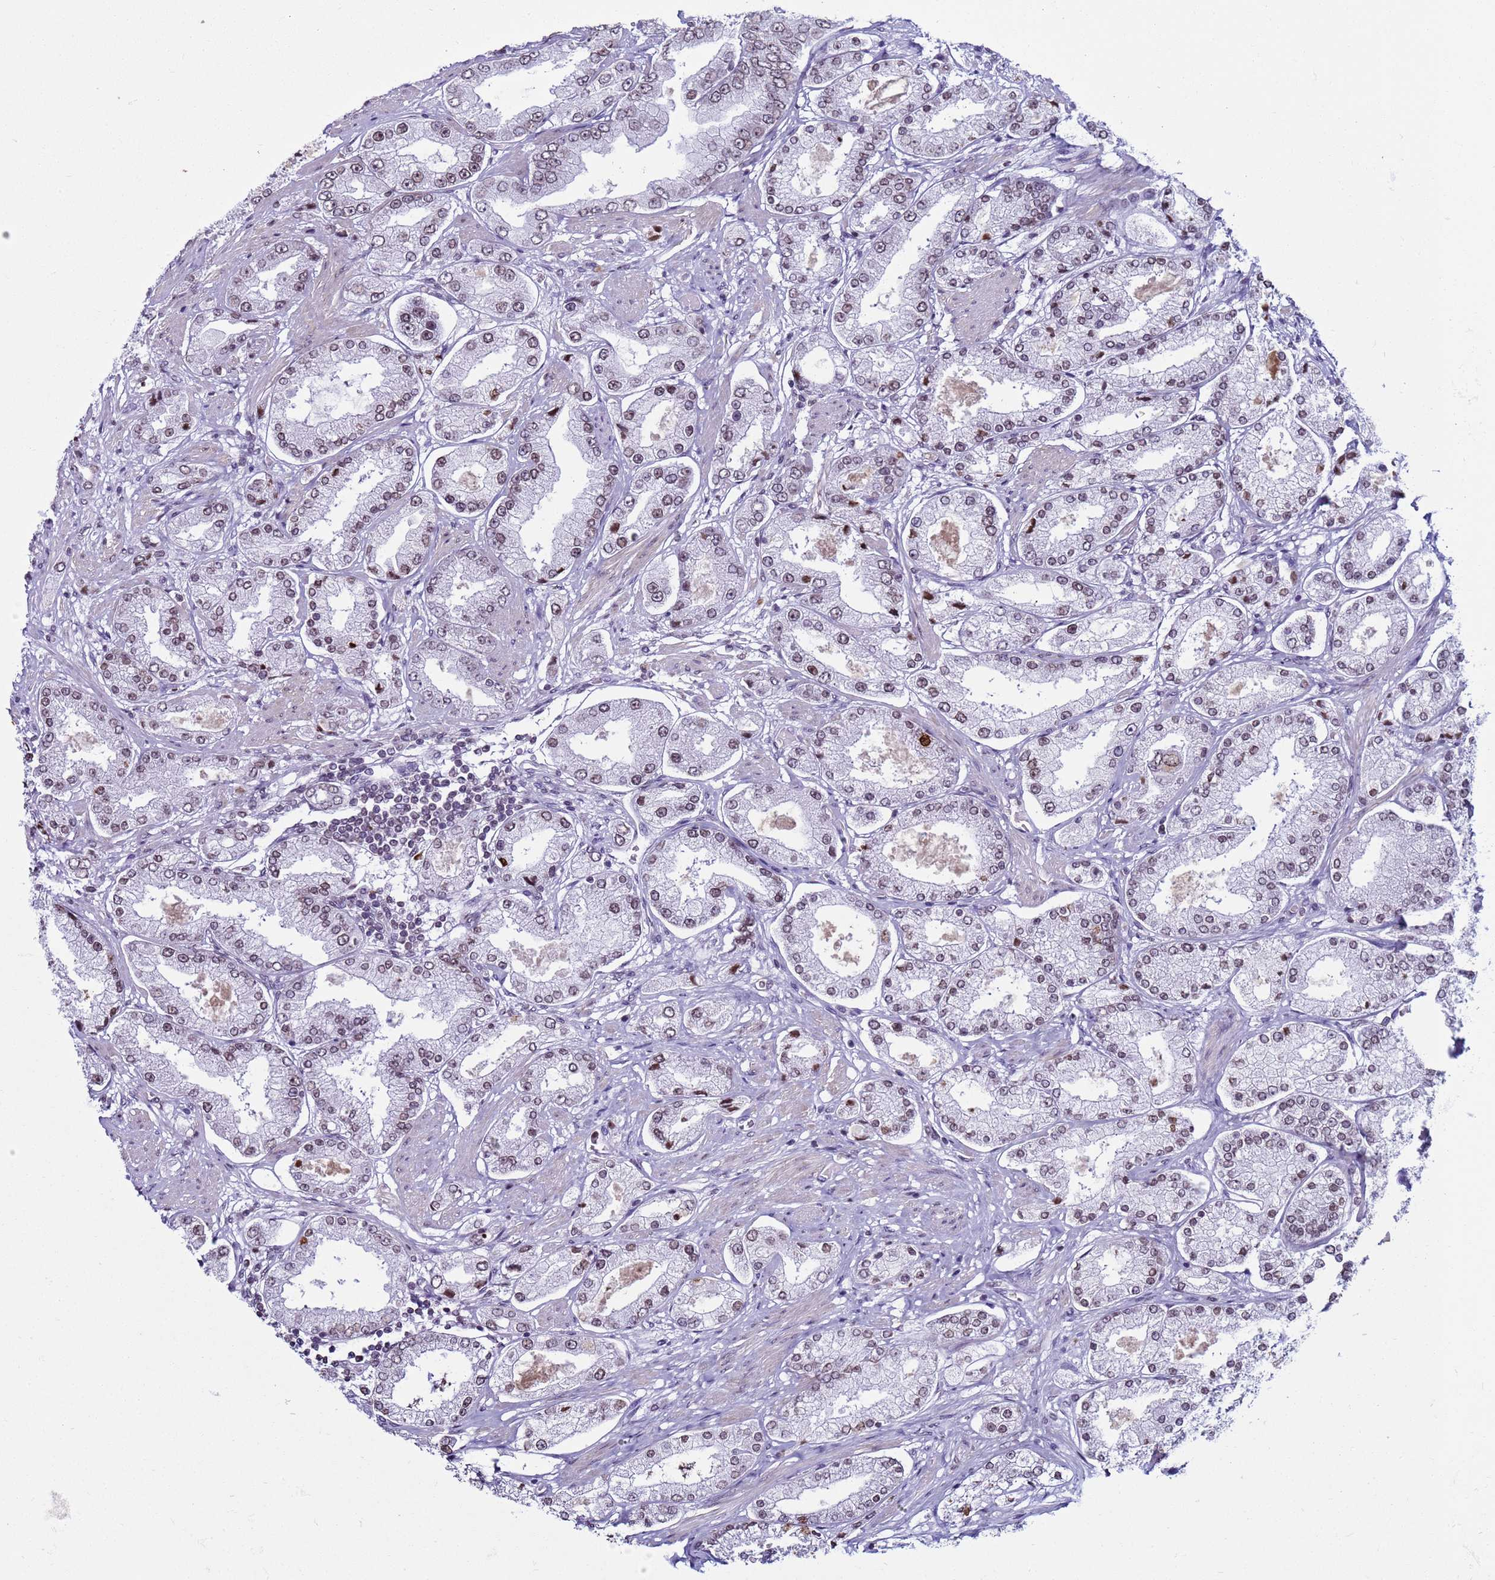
{"staining": {"intensity": "moderate", "quantity": "25%-75%", "location": "nuclear"}, "tissue": "prostate cancer", "cell_type": "Tumor cells", "image_type": "cancer", "snomed": [{"axis": "morphology", "description": "Adenocarcinoma, High grade"}, {"axis": "topography", "description": "Prostate"}], "caption": "Protein expression analysis of adenocarcinoma (high-grade) (prostate) shows moderate nuclear expression in about 25%-75% of tumor cells. Using DAB (brown) and hematoxylin (blue) stains, captured at high magnification using brightfield microscopy.", "gene": "H4C8", "patient": {"sex": "male", "age": 69}}